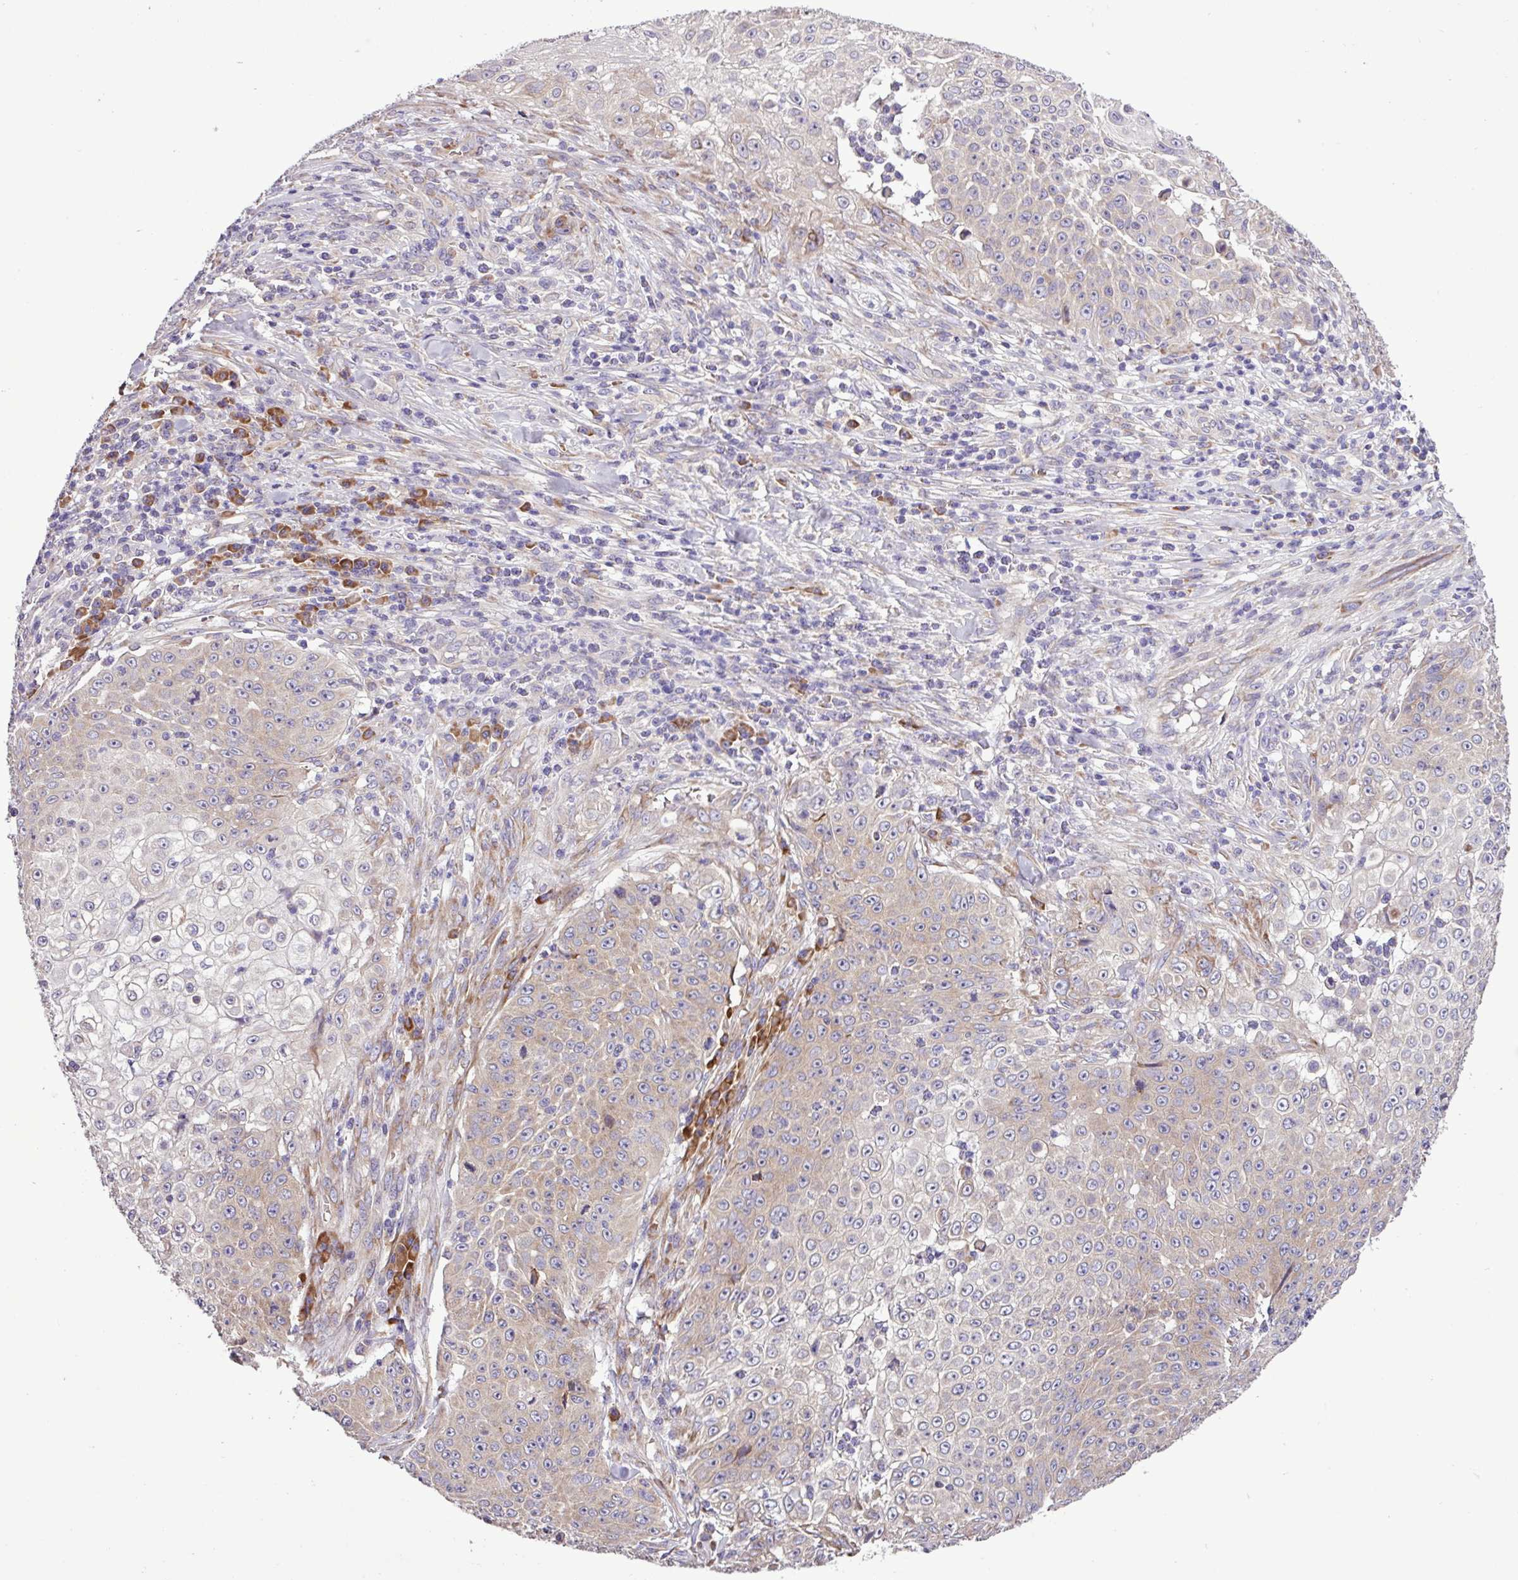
{"staining": {"intensity": "weak", "quantity": "<25%", "location": "cytoplasmic/membranous"}, "tissue": "skin cancer", "cell_type": "Tumor cells", "image_type": "cancer", "snomed": [{"axis": "morphology", "description": "Squamous cell carcinoma, NOS"}, {"axis": "topography", "description": "Skin"}], "caption": "Protein analysis of skin cancer (squamous cell carcinoma) shows no significant expression in tumor cells.", "gene": "RPL13", "patient": {"sex": "male", "age": 24}}